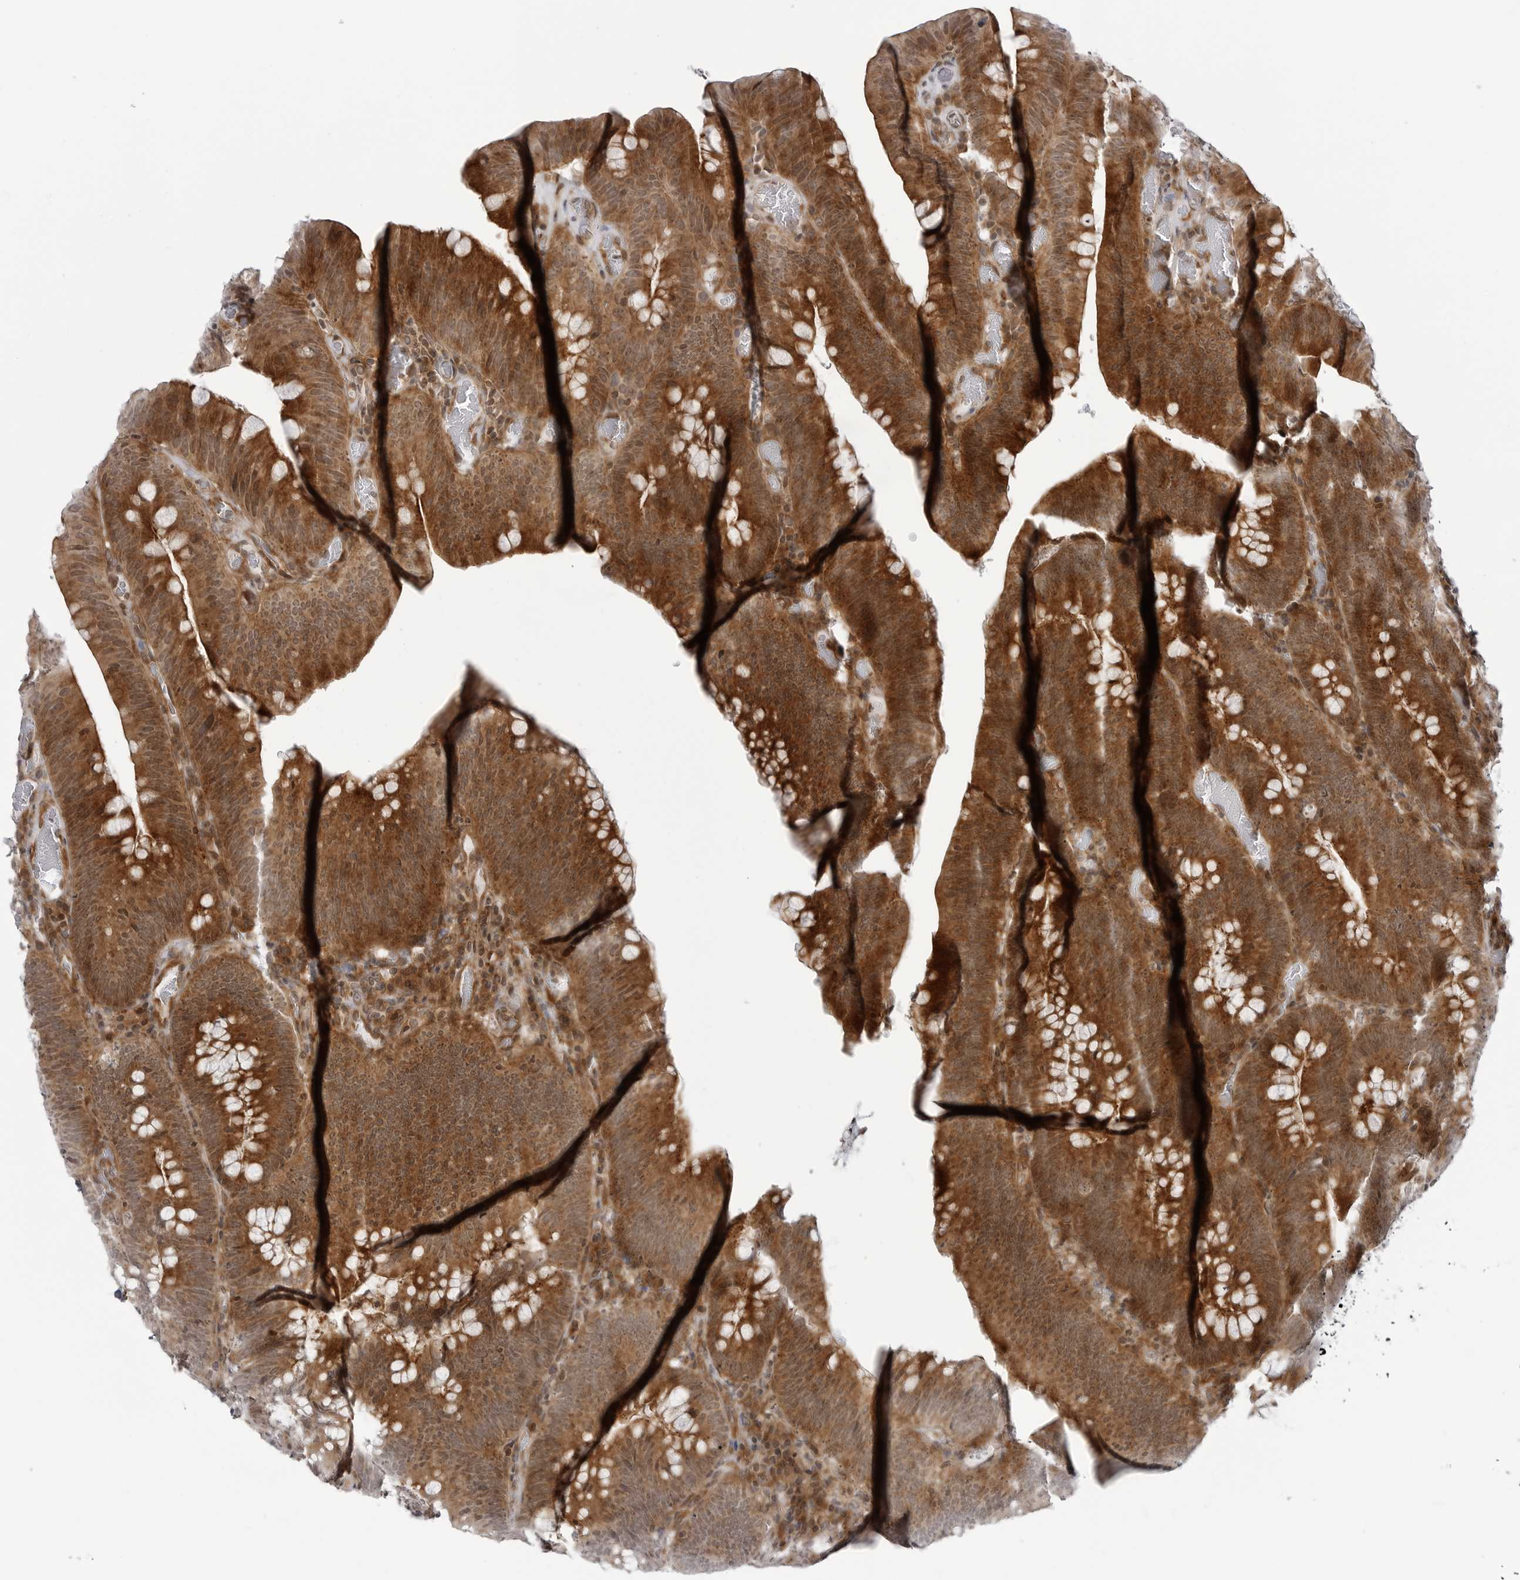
{"staining": {"intensity": "strong", "quantity": ">75%", "location": "cytoplasmic/membranous"}, "tissue": "colorectal cancer", "cell_type": "Tumor cells", "image_type": "cancer", "snomed": [{"axis": "morphology", "description": "Normal tissue, NOS"}, {"axis": "topography", "description": "Colon"}], "caption": "Protein staining of colorectal cancer tissue exhibits strong cytoplasmic/membranous staining in approximately >75% of tumor cells.", "gene": "ADAMTS5", "patient": {"sex": "female", "age": 82}}